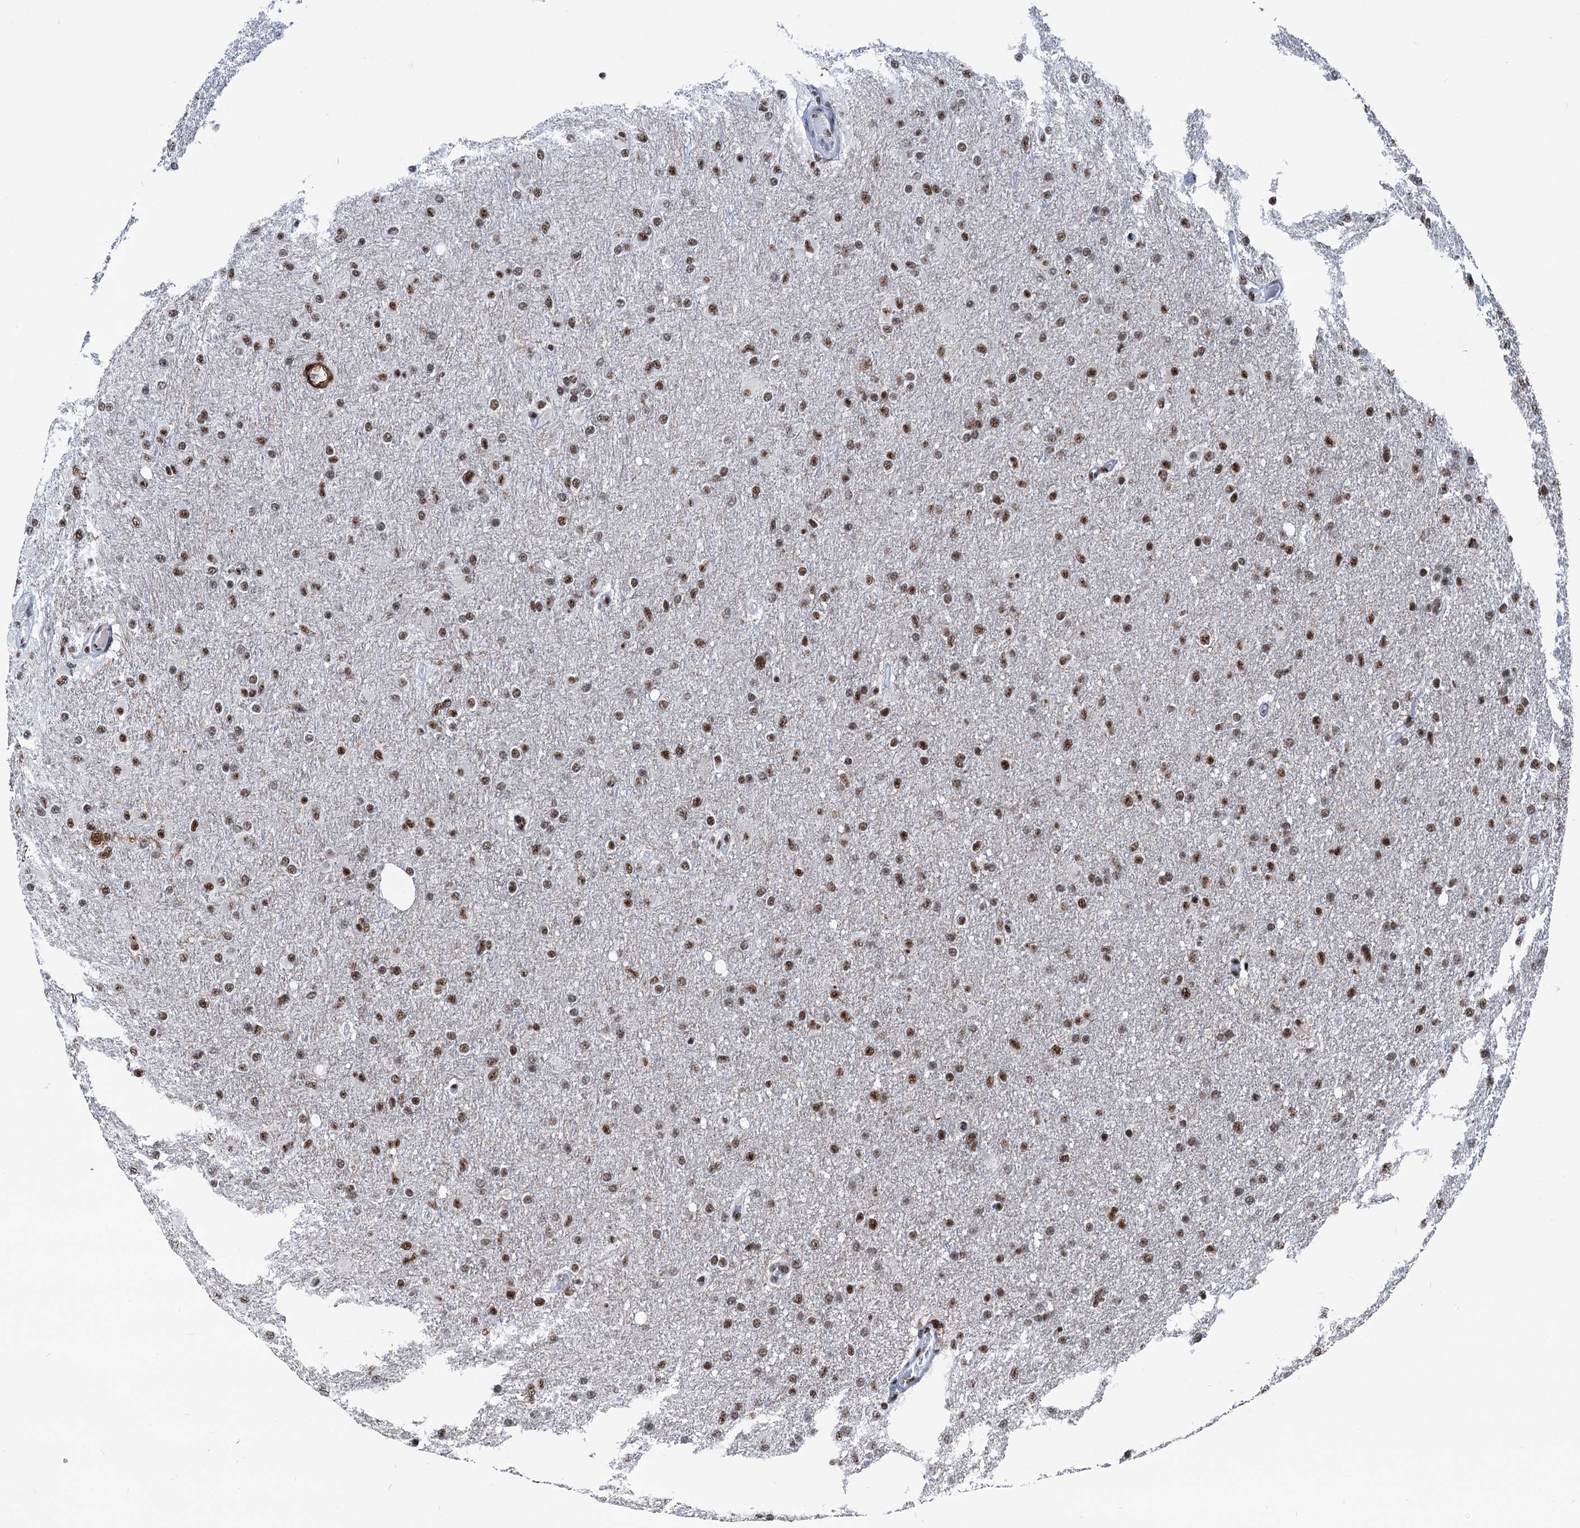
{"staining": {"intensity": "moderate", "quantity": ">75%", "location": "nuclear"}, "tissue": "glioma", "cell_type": "Tumor cells", "image_type": "cancer", "snomed": [{"axis": "morphology", "description": "Glioma, malignant, High grade"}, {"axis": "topography", "description": "Cerebral cortex"}], "caption": "The immunohistochemical stain shows moderate nuclear positivity in tumor cells of high-grade glioma (malignant) tissue.", "gene": "DDX23", "patient": {"sex": "female", "age": 36}}